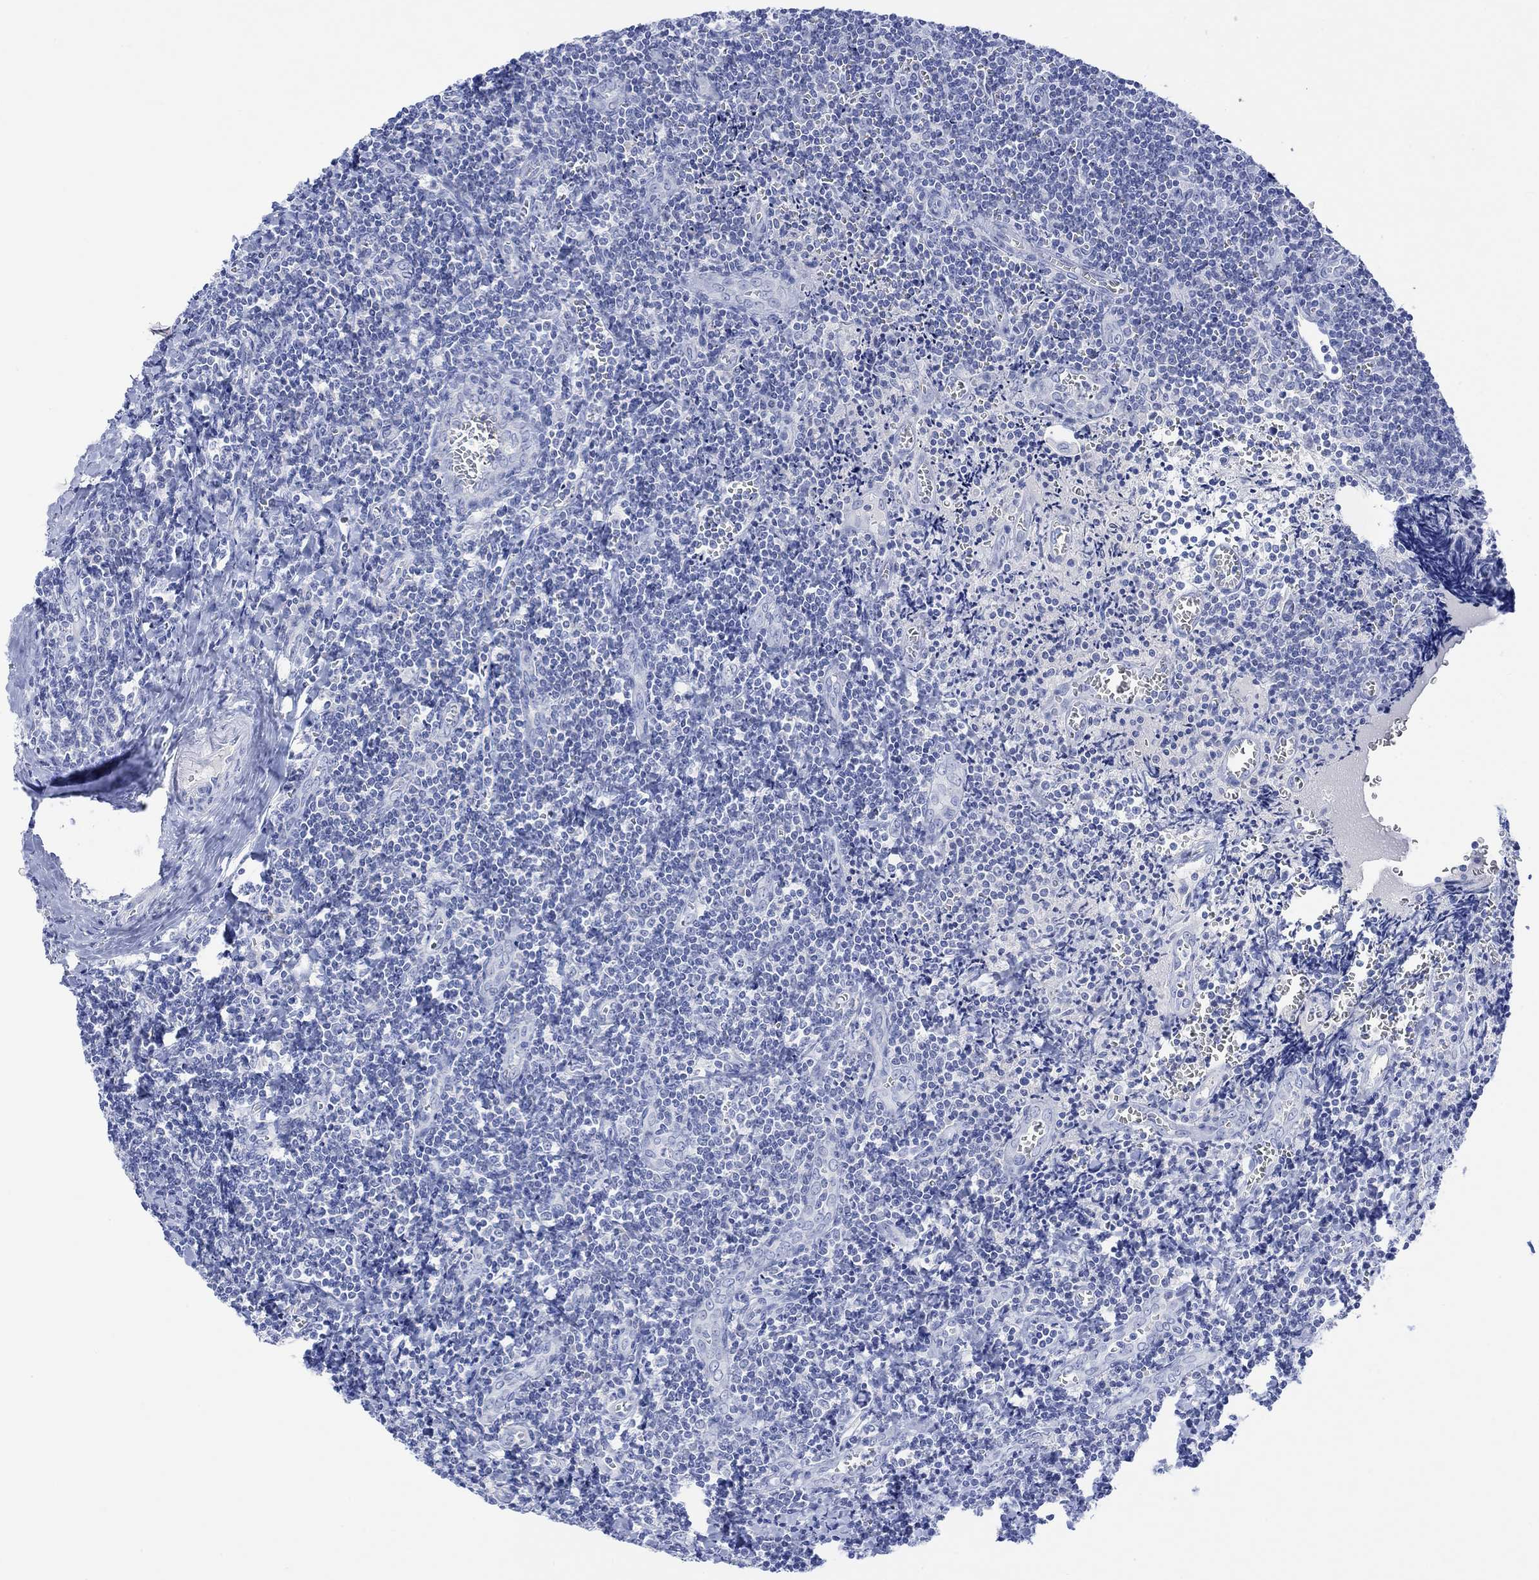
{"staining": {"intensity": "negative", "quantity": "none", "location": "none"}, "tissue": "tonsil", "cell_type": "Germinal center cells", "image_type": "normal", "snomed": [{"axis": "morphology", "description": "Normal tissue, NOS"}, {"axis": "morphology", "description": "Inflammation, NOS"}, {"axis": "topography", "description": "Tonsil"}], "caption": "An image of tonsil stained for a protein displays no brown staining in germinal center cells. (DAB immunohistochemistry (IHC) with hematoxylin counter stain).", "gene": "CALCA", "patient": {"sex": "female", "age": 31}}